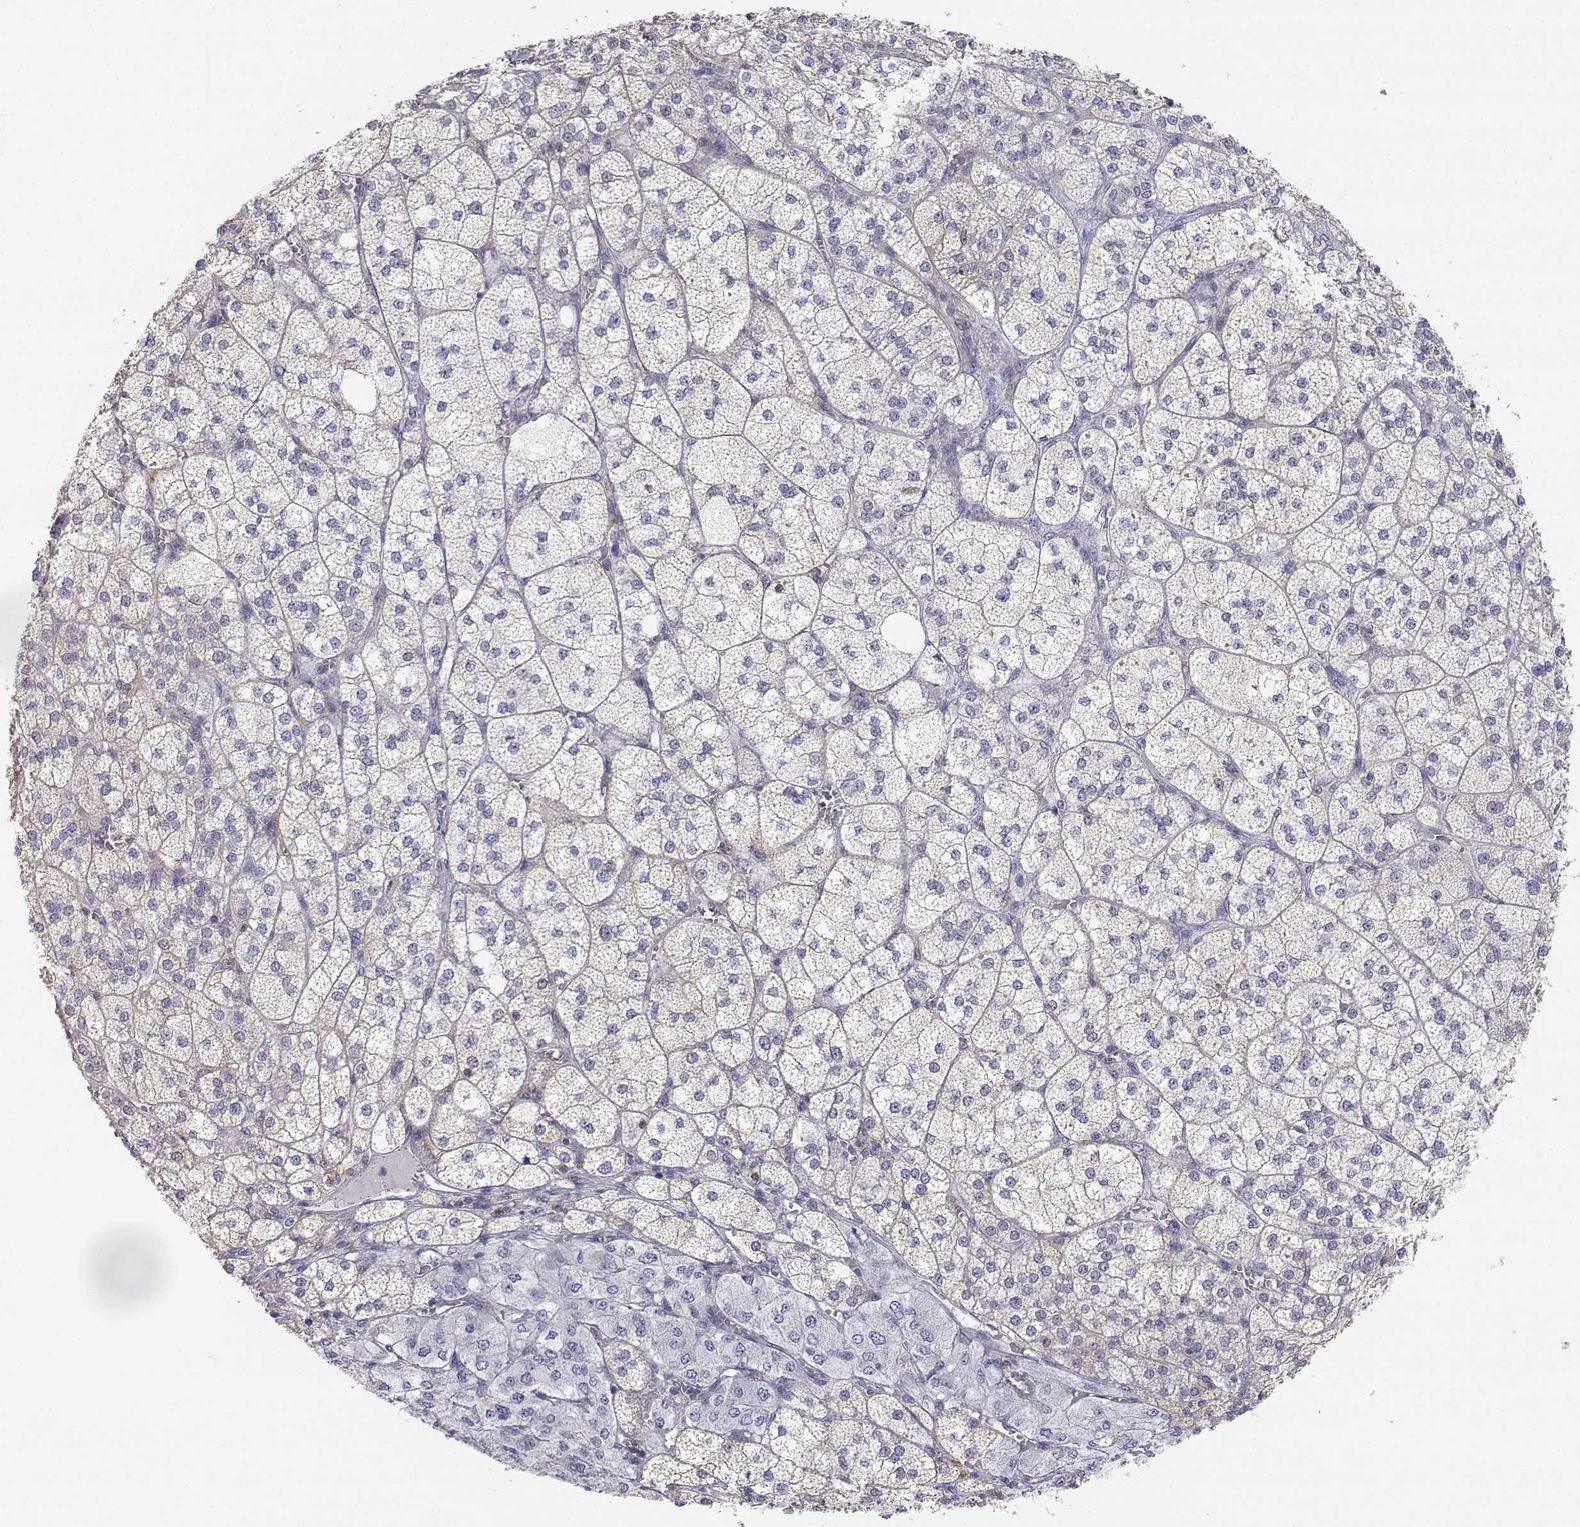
{"staining": {"intensity": "weak", "quantity": "<25%", "location": "cytoplasmic/membranous"}, "tissue": "adrenal gland", "cell_type": "Glandular cells", "image_type": "normal", "snomed": [{"axis": "morphology", "description": "Normal tissue, NOS"}, {"axis": "topography", "description": "Adrenal gland"}], "caption": "IHC histopathology image of normal adrenal gland: adrenal gland stained with DAB (3,3'-diaminobenzidine) demonstrates no significant protein staining in glandular cells.", "gene": "ADA", "patient": {"sex": "female", "age": 60}}